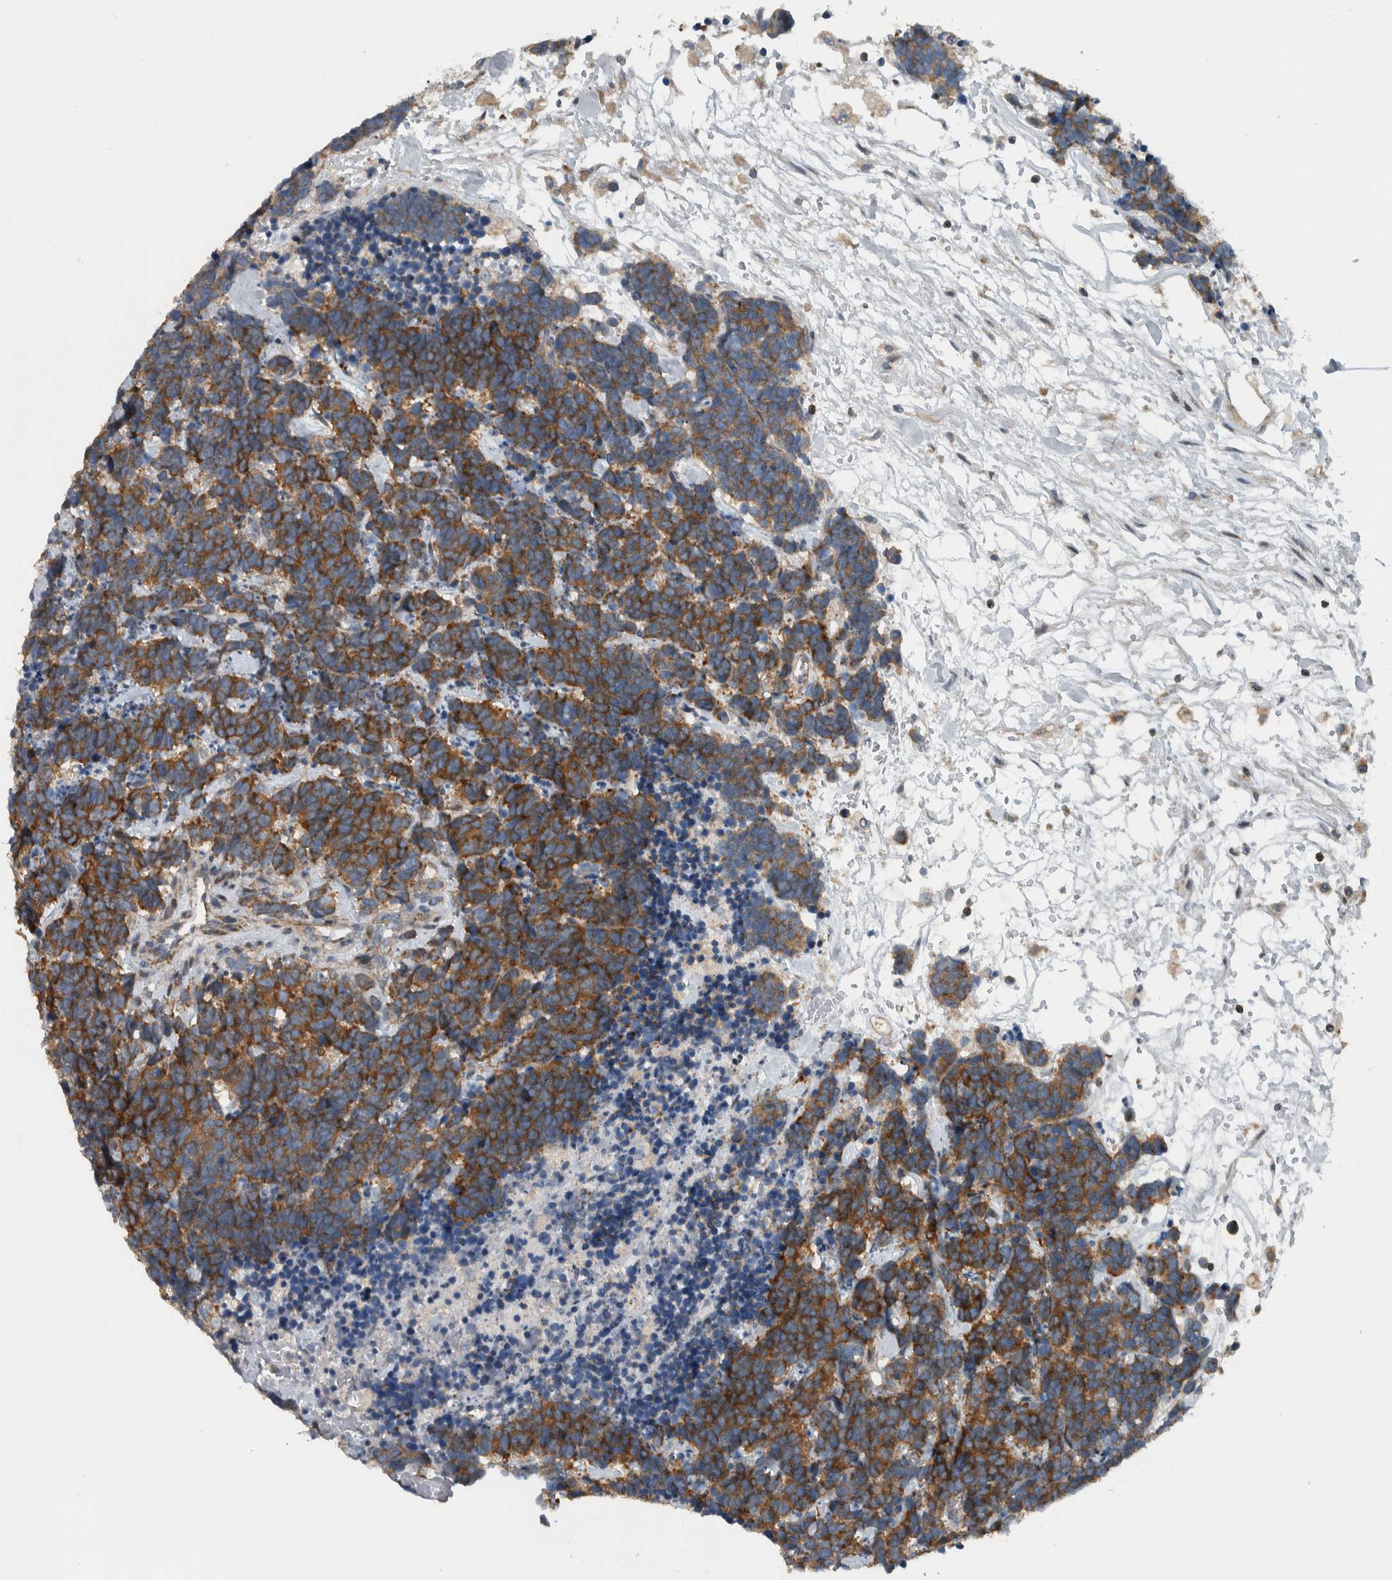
{"staining": {"intensity": "moderate", "quantity": ">75%", "location": "cytoplasmic/membranous"}, "tissue": "carcinoid", "cell_type": "Tumor cells", "image_type": "cancer", "snomed": [{"axis": "morphology", "description": "Carcinoma, NOS"}, {"axis": "morphology", "description": "Carcinoid, malignant, NOS"}, {"axis": "topography", "description": "Urinary bladder"}], "caption": "A micrograph showing moderate cytoplasmic/membranous positivity in about >75% of tumor cells in carcinoma, as visualized by brown immunohistochemical staining.", "gene": "BAIAP2L1", "patient": {"sex": "male", "age": 57}}